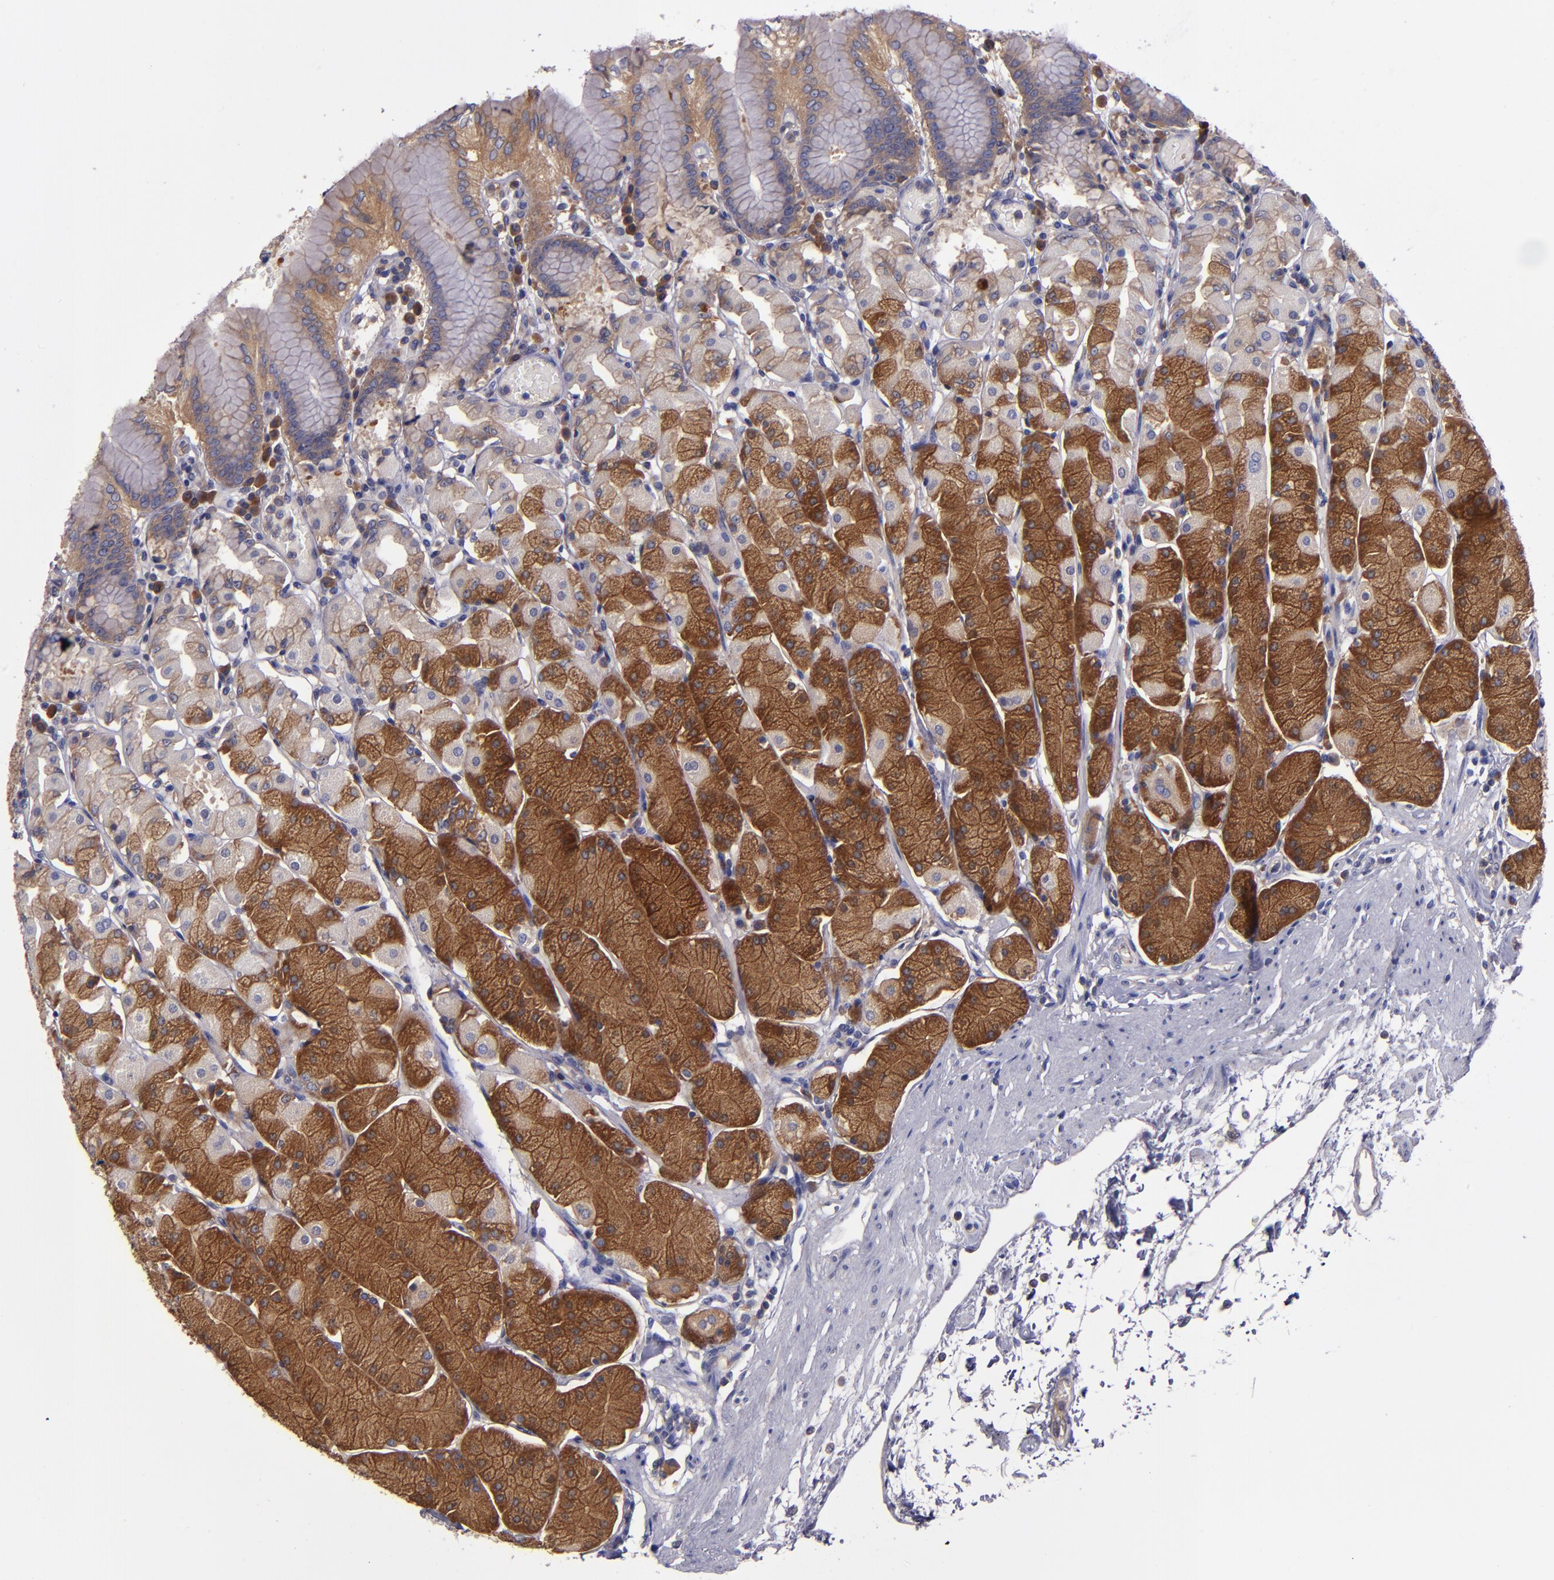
{"staining": {"intensity": "strong", "quantity": "25%-75%", "location": "cytoplasmic/membranous"}, "tissue": "stomach", "cell_type": "Glandular cells", "image_type": "normal", "snomed": [{"axis": "morphology", "description": "Normal tissue, NOS"}, {"axis": "topography", "description": "Stomach, upper"}, {"axis": "topography", "description": "Stomach"}], "caption": "DAB immunohistochemical staining of unremarkable stomach shows strong cytoplasmic/membranous protein positivity in approximately 25%-75% of glandular cells.", "gene": "CARS1", "patient": {"sex": "male", "age": 76}}